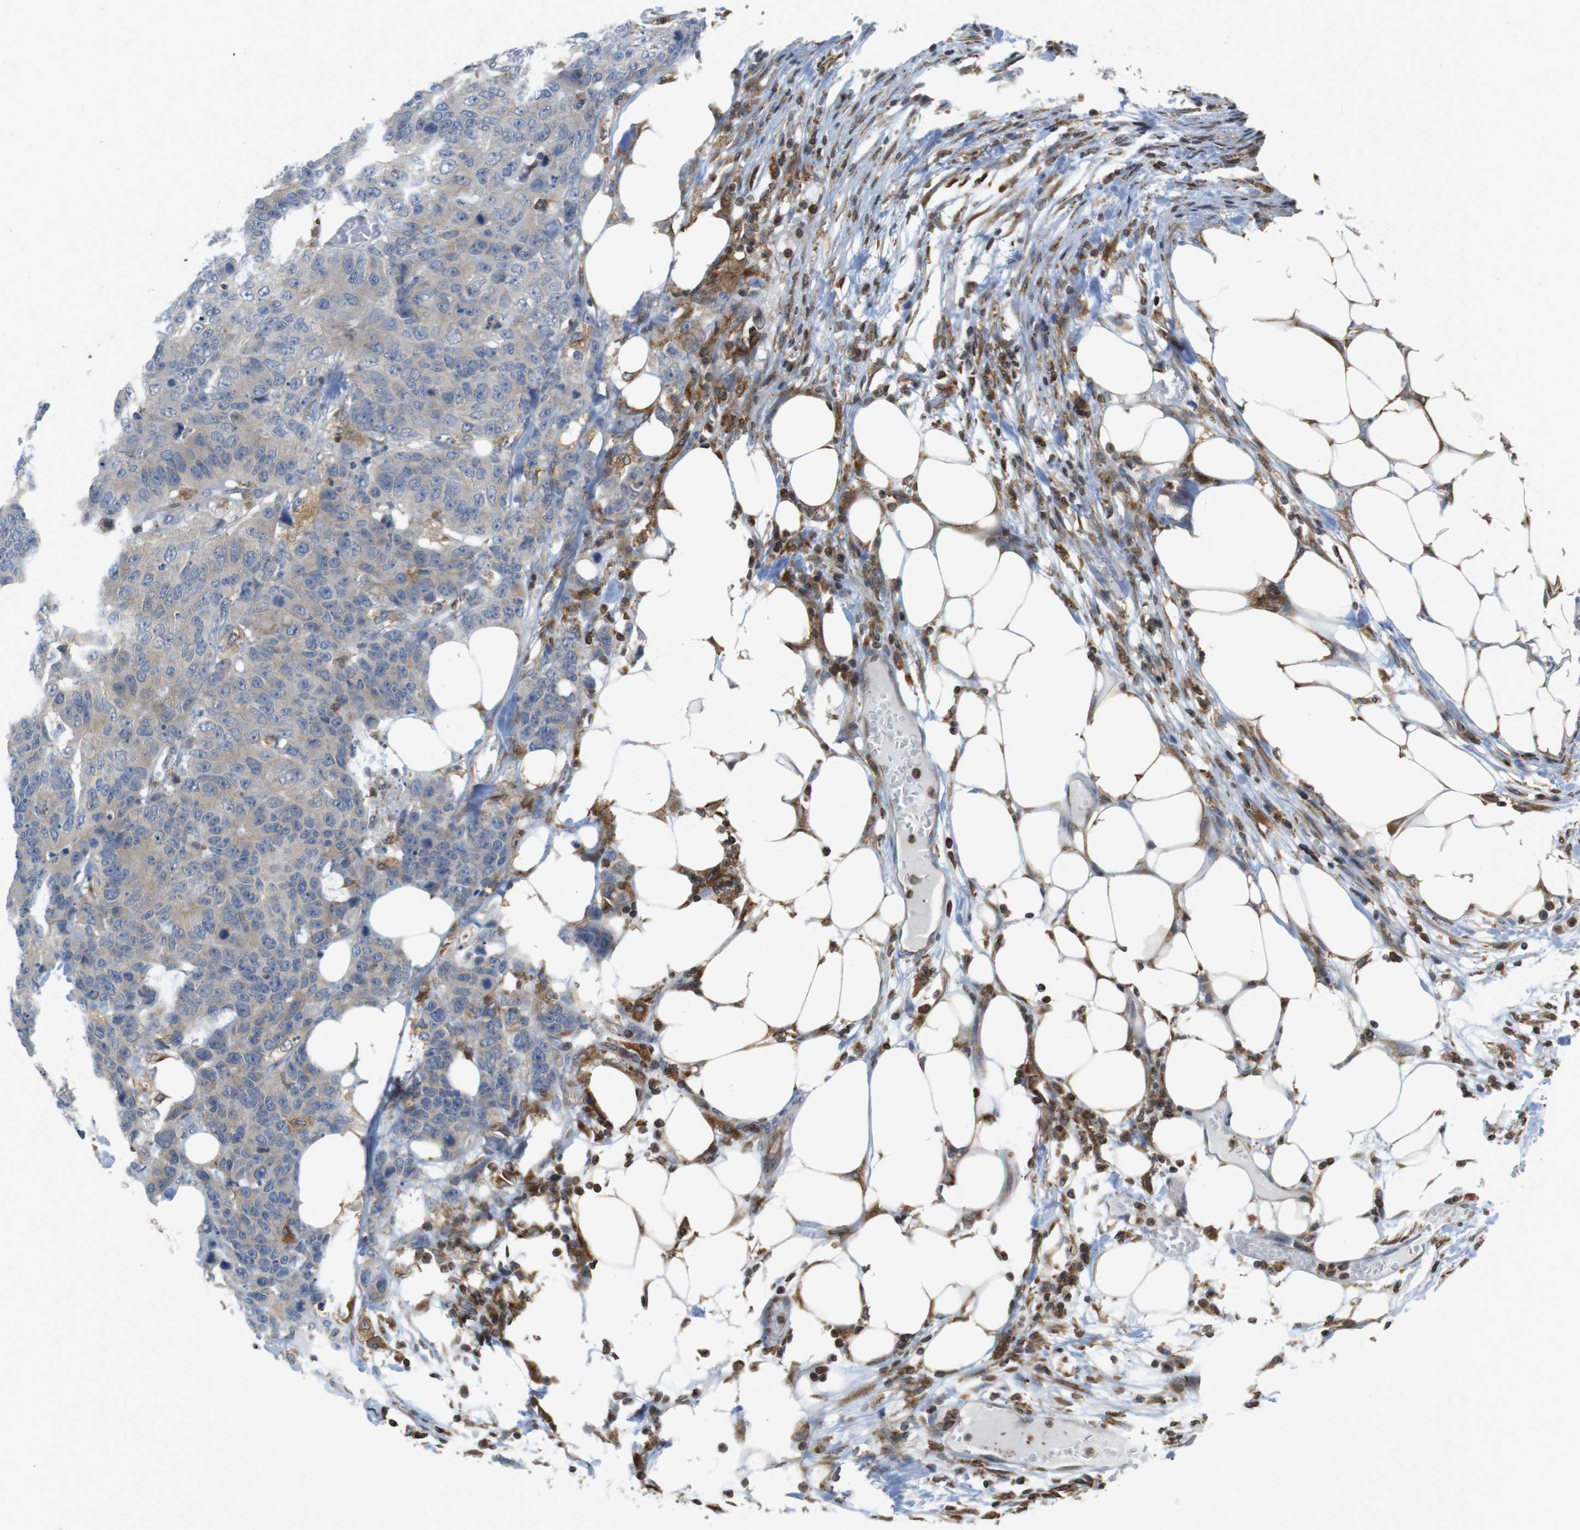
{"staining": {"intensity": "weak", "quantity": ">75%", "location": "cytoplasmic/membranous"}, "tissue": "colorectal cancer", "cell_type": "Tumor cells", "image_type": "cancer", "snomed": [{"axis": "morphology", "description": "Adenocarcinoma, NOS"}, {"axis": "topography", "description": "Colon"}], "caption": "IHC image of neoplastic tissue: colorectal adenocarcinoma stained using immunohistochemistry demonstrates low levels of weak protein expression localized specifically in the cytoplasmic/membranous of tumor cells, appearing as a cytoplasmic/membranous brown color.", "gene": "ARL6IP5", "patient": {"sex": "female", "age": 86}}